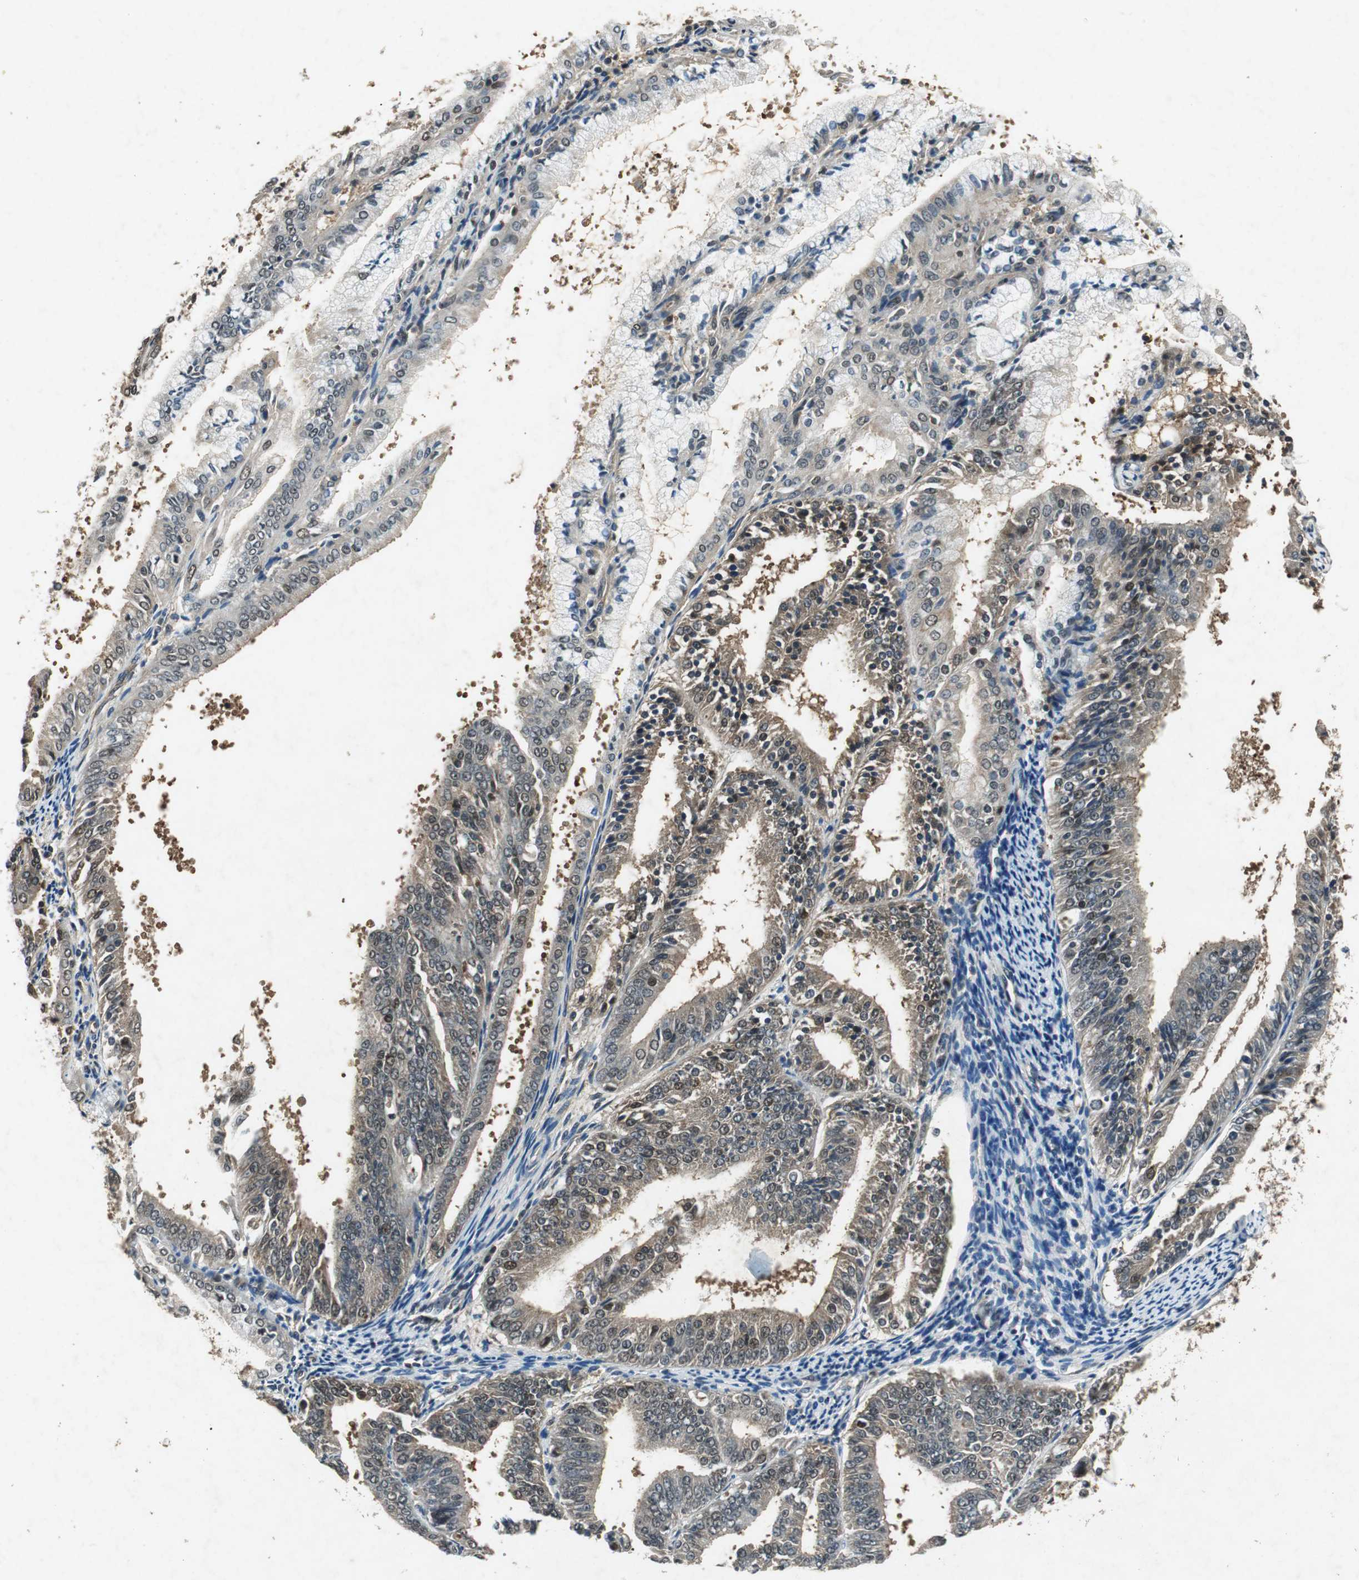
{"staining": {"intensity": "weak", "quantity": "25%-75%", "location": "cytoplasmic/membranous,nuclear"}, "tissue": "endometrial cancer", "cell_type": "Tumor cells", "image_type": "cancer", "snomed": [{"axis": "morphology", "description": "Adenocarcinoma, NOS"}, {"axis": "topography", "description": "Endometrium"}], "caption": "Immunohistochemistry (IHC) of endometrial cancer (adenocarcinoma) exhibits low levels of weak cytoplasmic/membranous and nuclear staining in about 25%-75% of tumor cells.", "gene": "PSMB4", "patient": {"sex": "female", "age": 63}}